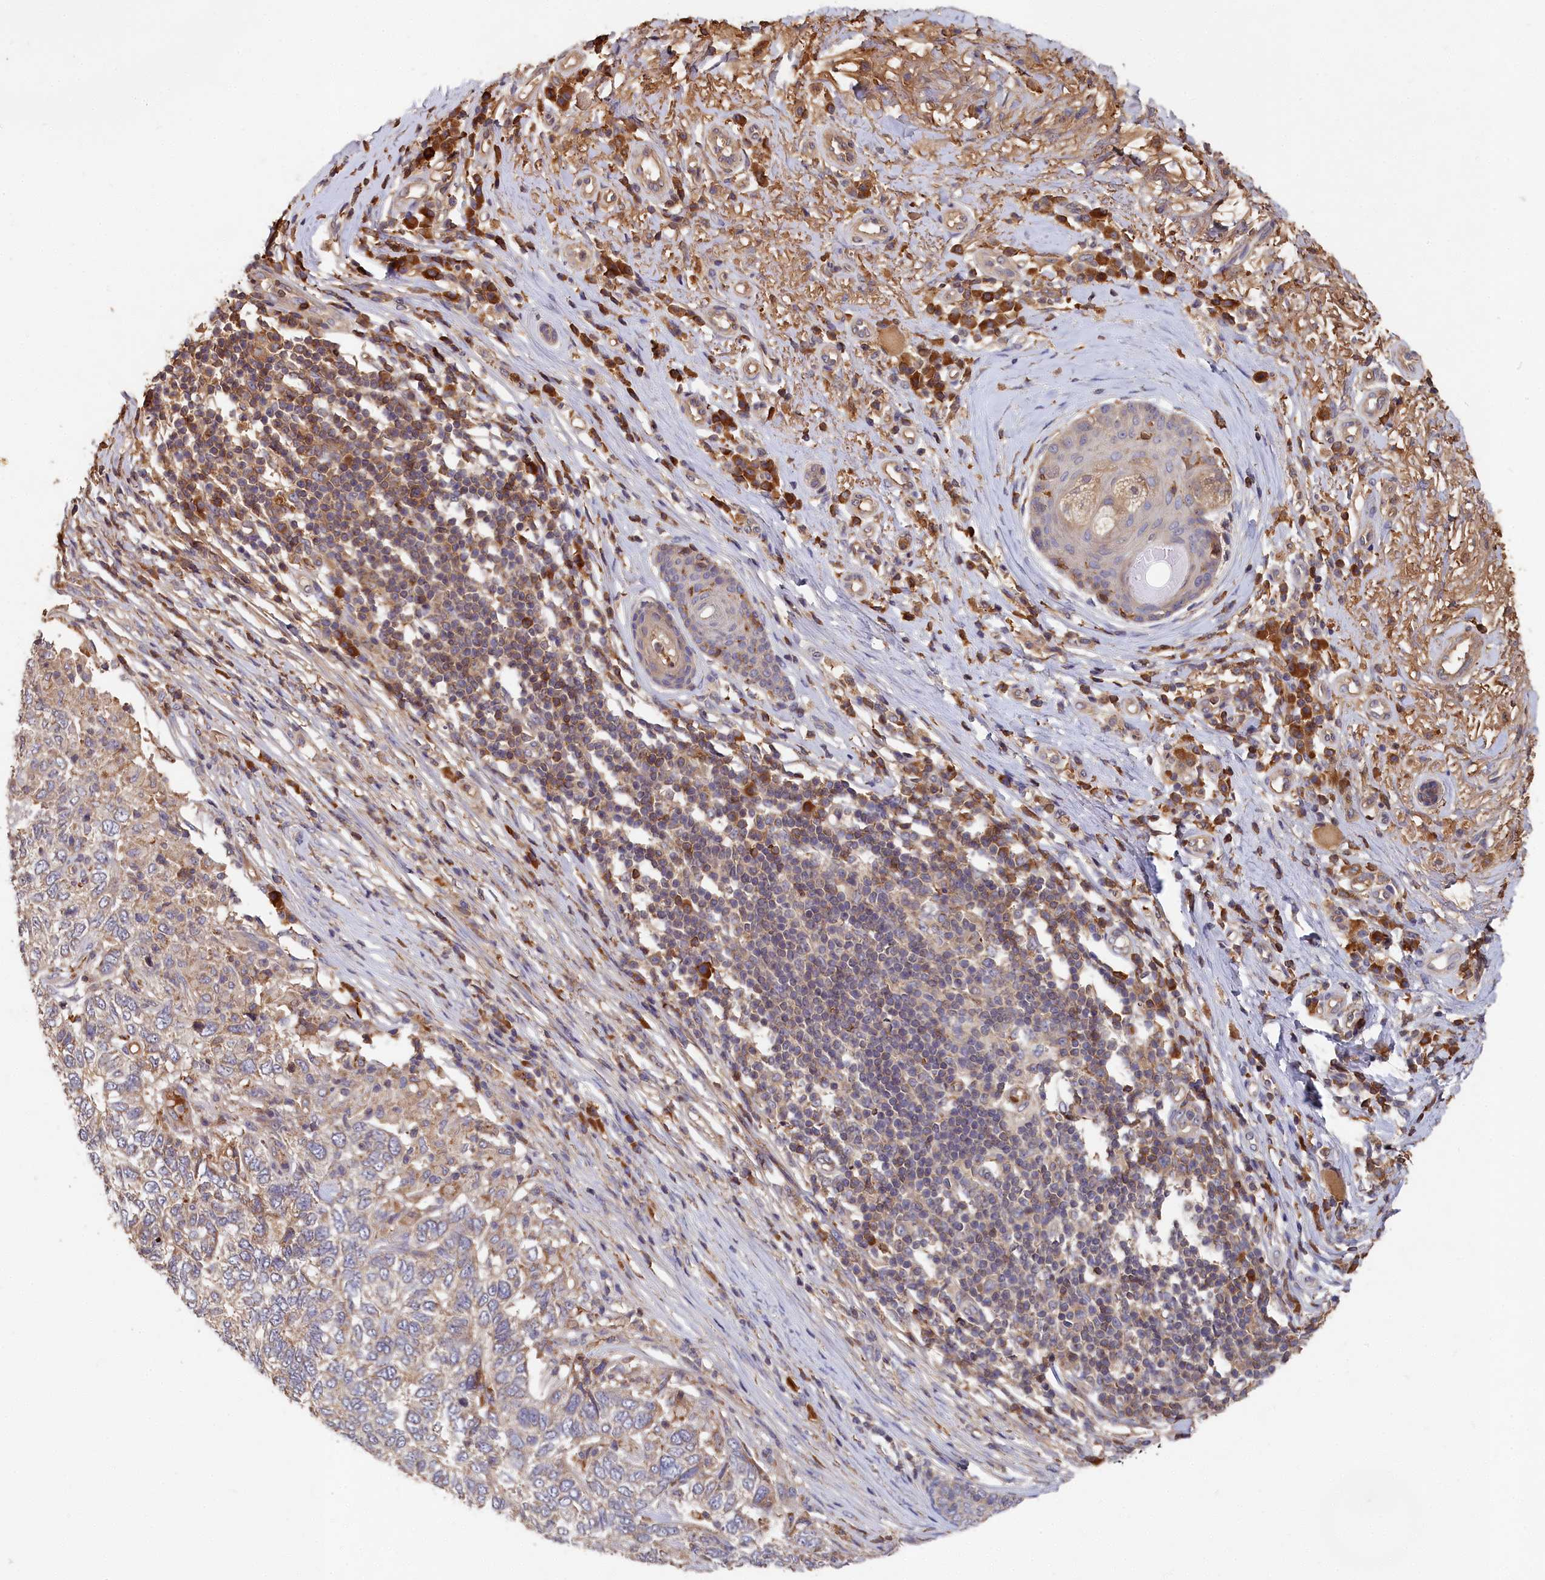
{"staining": {"intensity": "negative", "quantity": "none", "location": "none"}, "tissue": "skin cancer", "cell_type": "Tumor cells", "image_type": "cancer", "snomed": [{"axis": "morphology", "description": "Basal cell carcinoma"}, {"axis": "topography", "description": "Skin"}], "caption": "Basal cell carcinoma (skin) was stained to show a protein in brown. There is no significant expression in tumor cells.", "gene": "DHRS11", "patient": {"sex": "female", "age": 65}}